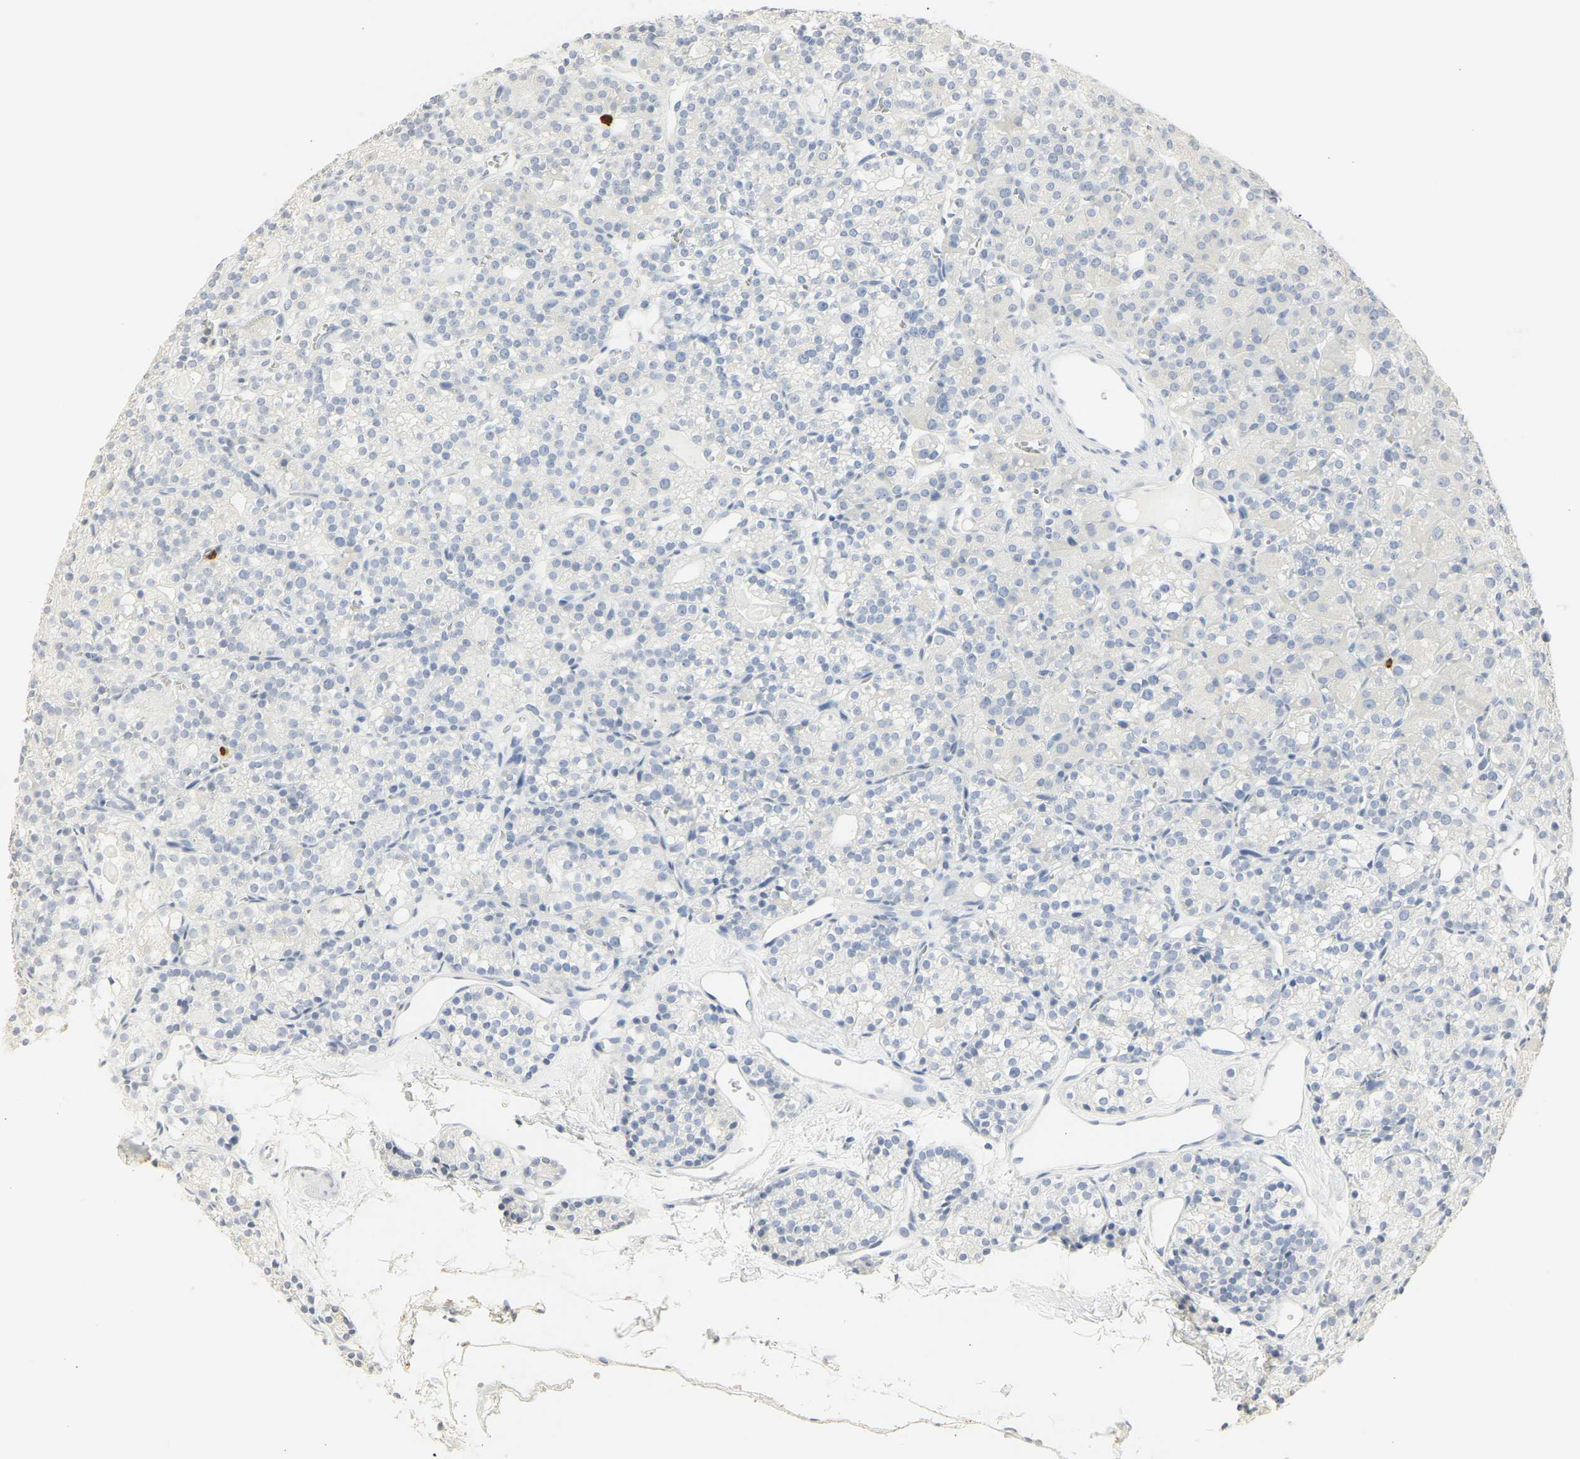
{"staining": {"intensity": "negative", "quantity": "none", "location": "none"}, "tissue": "parathyroid gland", "cell_type": "Glandular cells", "image_type": "normal", "snomed": [{"axis": "morphology", "description": "Normal tissue, NOS"}, {"axis": "topography", "description": "Parathyroid gland"}], "caption": "Glandular cells show no significant protein positivity in normal parathyroid gland. (DAB (3,3'-diaminobenzidine) IHC, high magnification).", "gene": "MPO", "patient": {"sex": "female", "age": 64}}